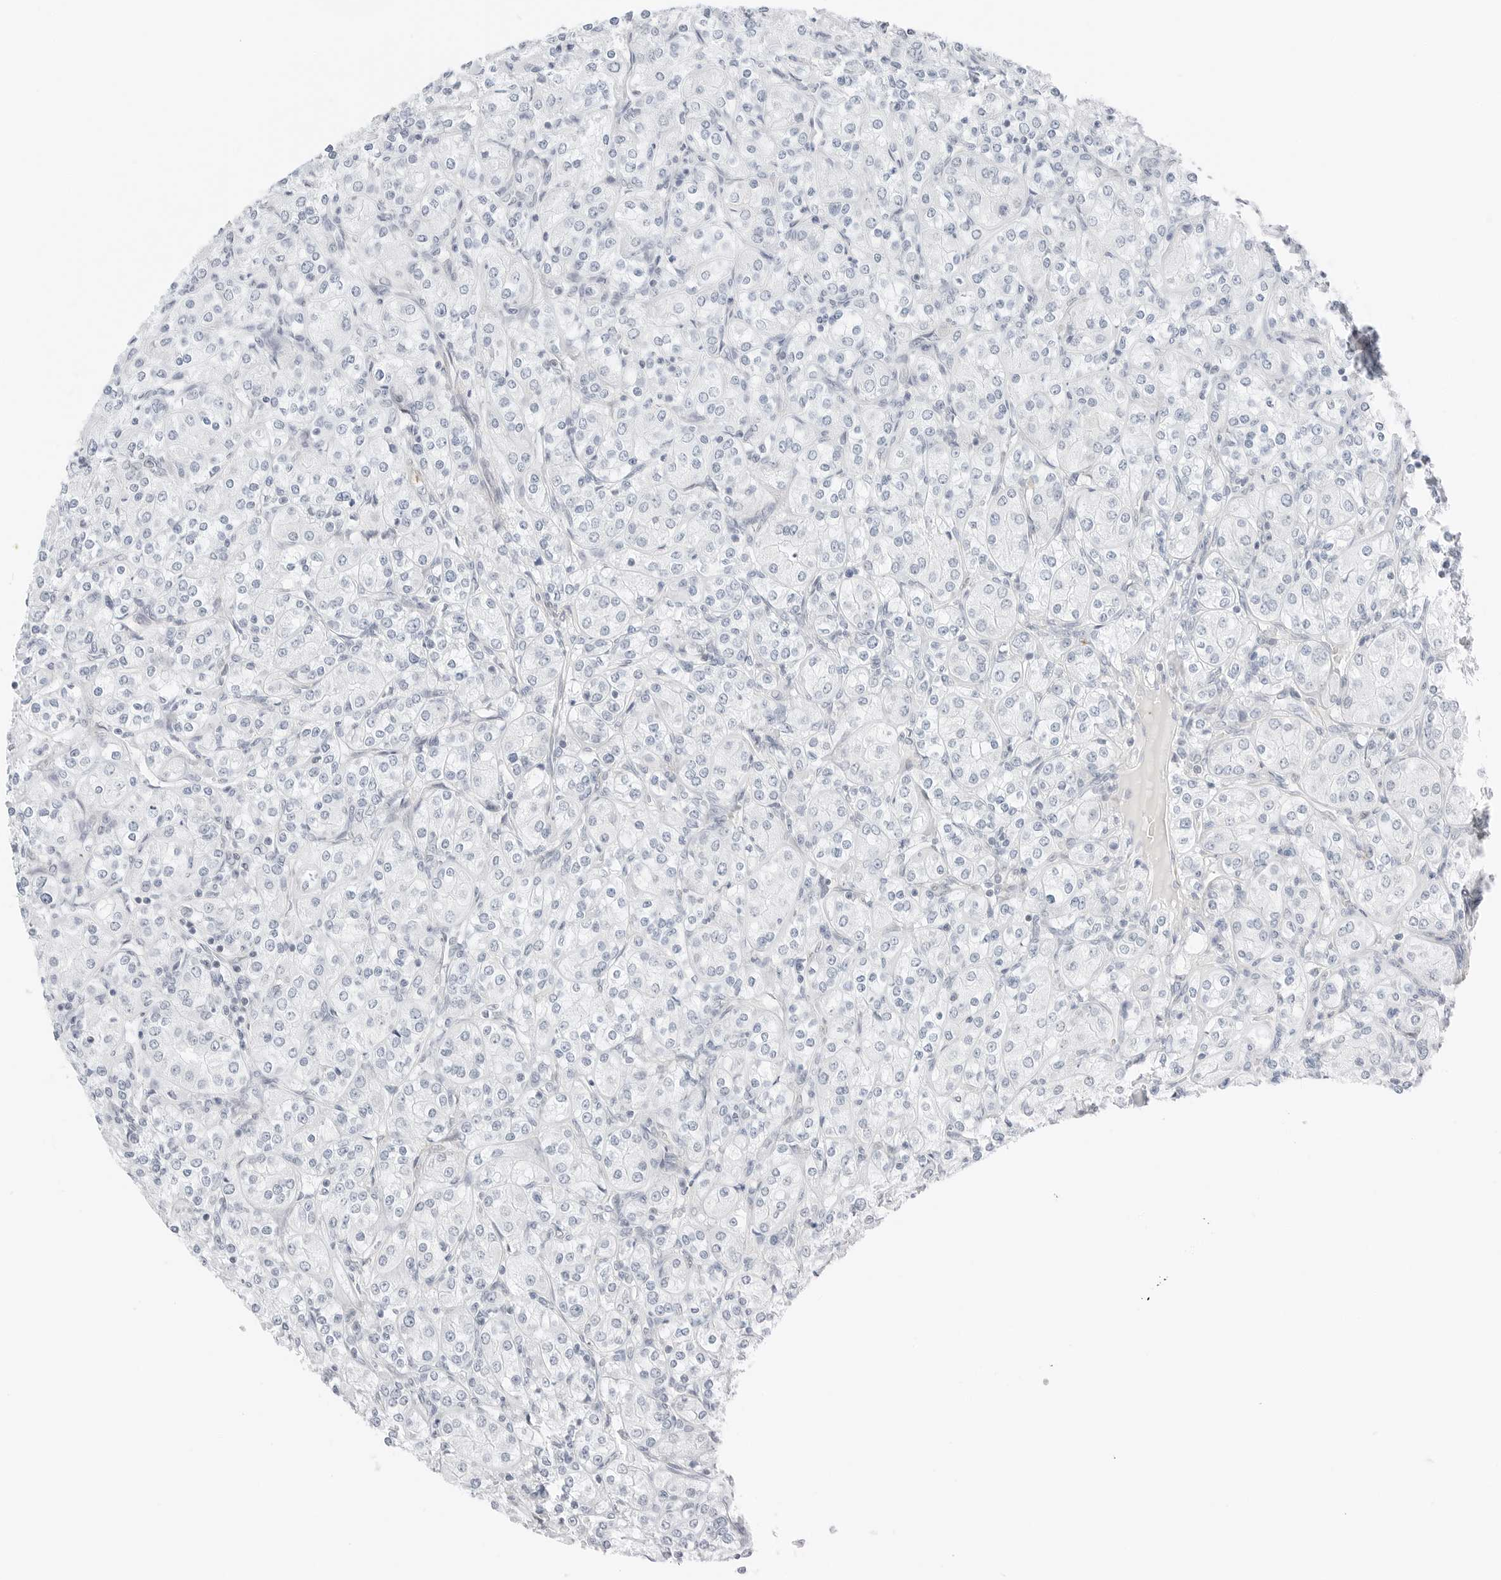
{"staining": {"intensity": "negative", "quantity": "none", "location": "none"}, "tissue": "renal cancer", "cell_type": "Tumor cells", "image_type": "cancer", "snomed": [{"axis": "morphology", "description": "Adenocarcinoma, NOS"}, {"axis": "topography", "description": "Kidney"}], "caption": "Immunohistochemical staining of human adenocarcinoma (renal) reveals no significant positivity in tumor cells.", "gene": "IQCC", "patient": {"sex": "male", "age": 77}}